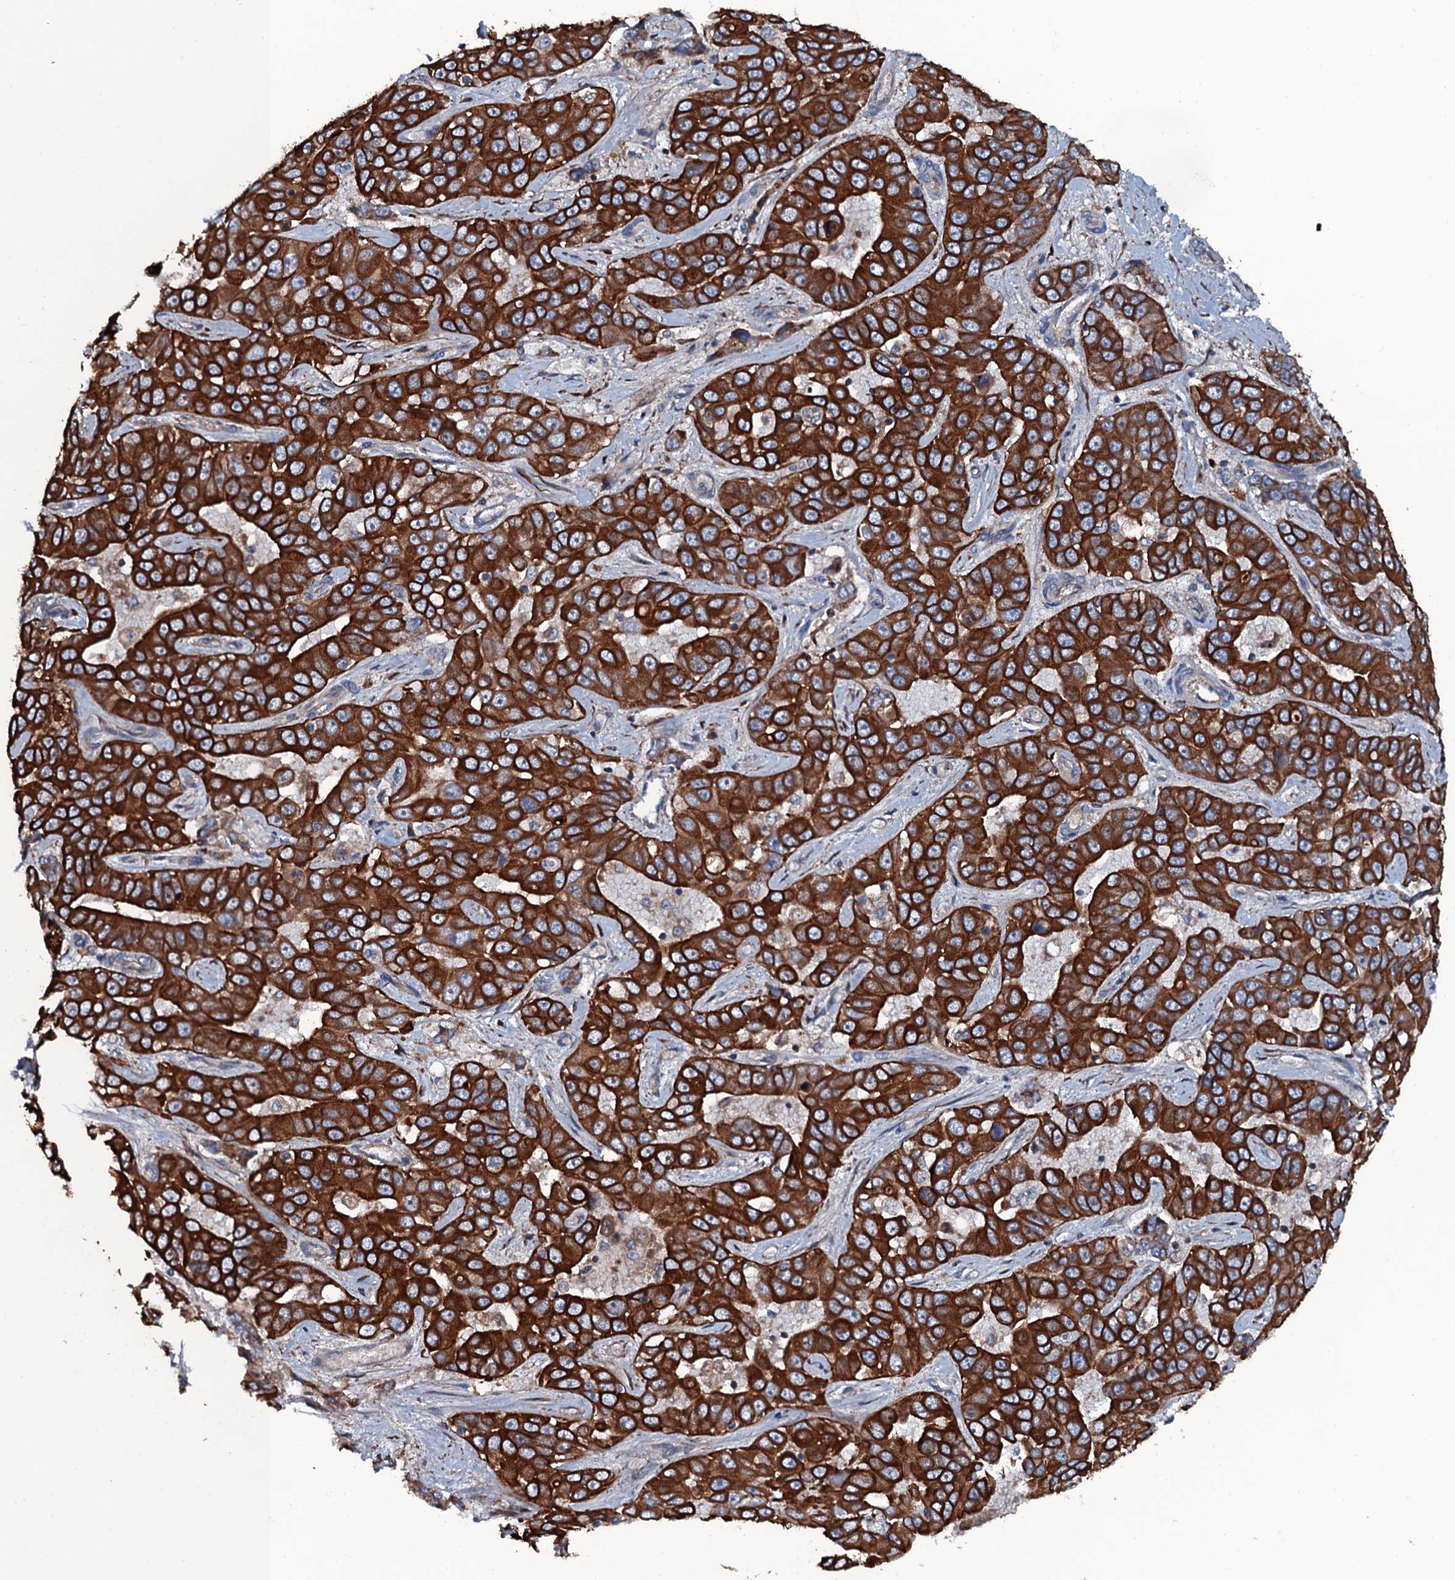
{"staining": {"intensity": "strong", "quantity": ">75%", "location": "cytoplasmic/membranous"}, "tissue": "liver cancer", "cell_type": "Tumor cells", "image_type": "cancer", "snomed": [{"axis": "morphology", "description": "Cholangiocarcinoma"}, {"axis": "topography", "description": "Liver"}], "caption": "The photomicrograph reveals staining of liver cancer, revealing strong cytoplasmic/membranous protein staining (brown color) within tumor cells.", "gene": "NEK1", "patient": {"sex": "female", "age": 52}}